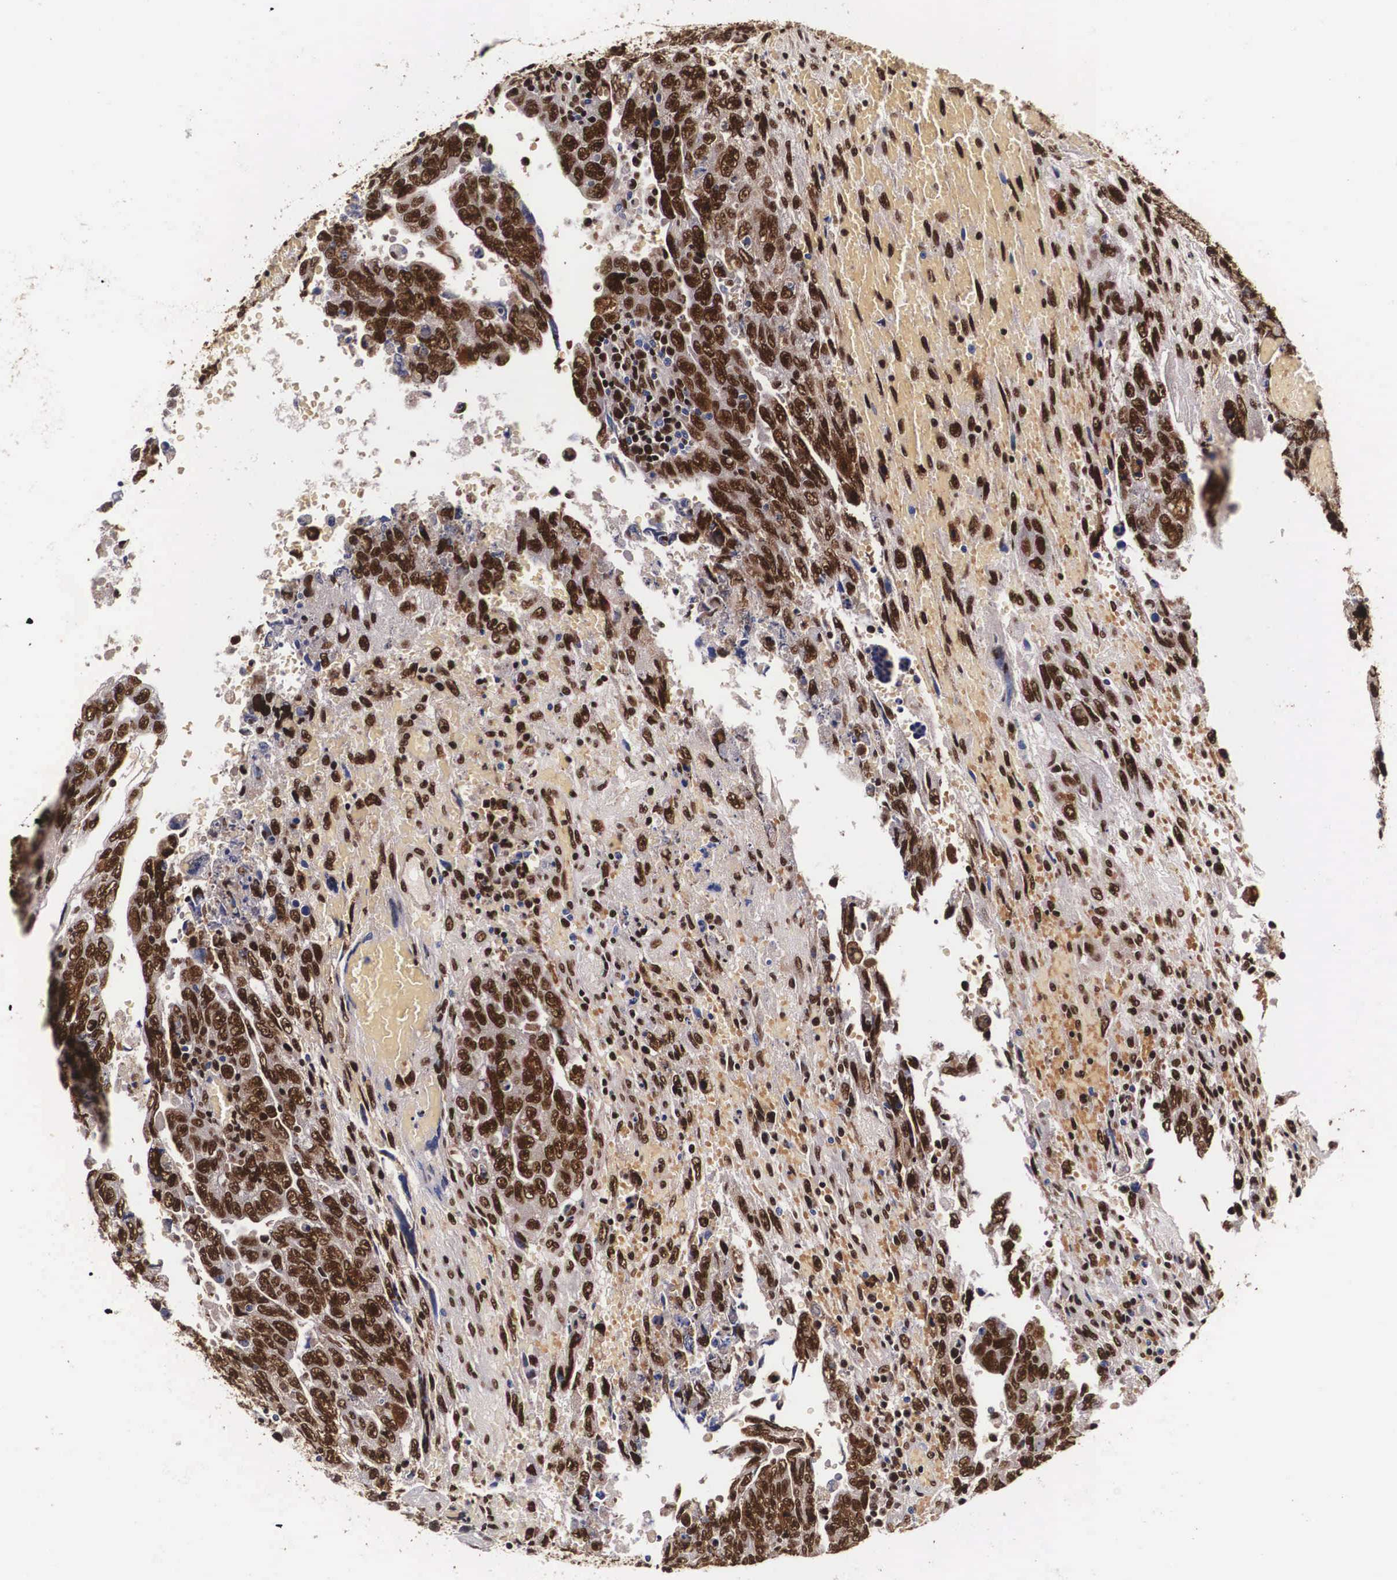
{"staining": {"intensity": "strong", "quantity": ">75%", "location": "nuclear"}, "tissue": "testis cancer", "cell_type": "Tumor cells", "image_type": "cancer", "snomed": [{"axis": "morphology", "description": "Carcinoma, Embryonal, NOS"}, {"axis": "topography", "description": "Testis"}], "caption": "About >75% of tumor cells in testis cancer show strong nuclear protein positivity as visualized by brown immunohistochemical staining.", "gene": "PABPN1", "patient": {"sex": "male", "age": 28}}